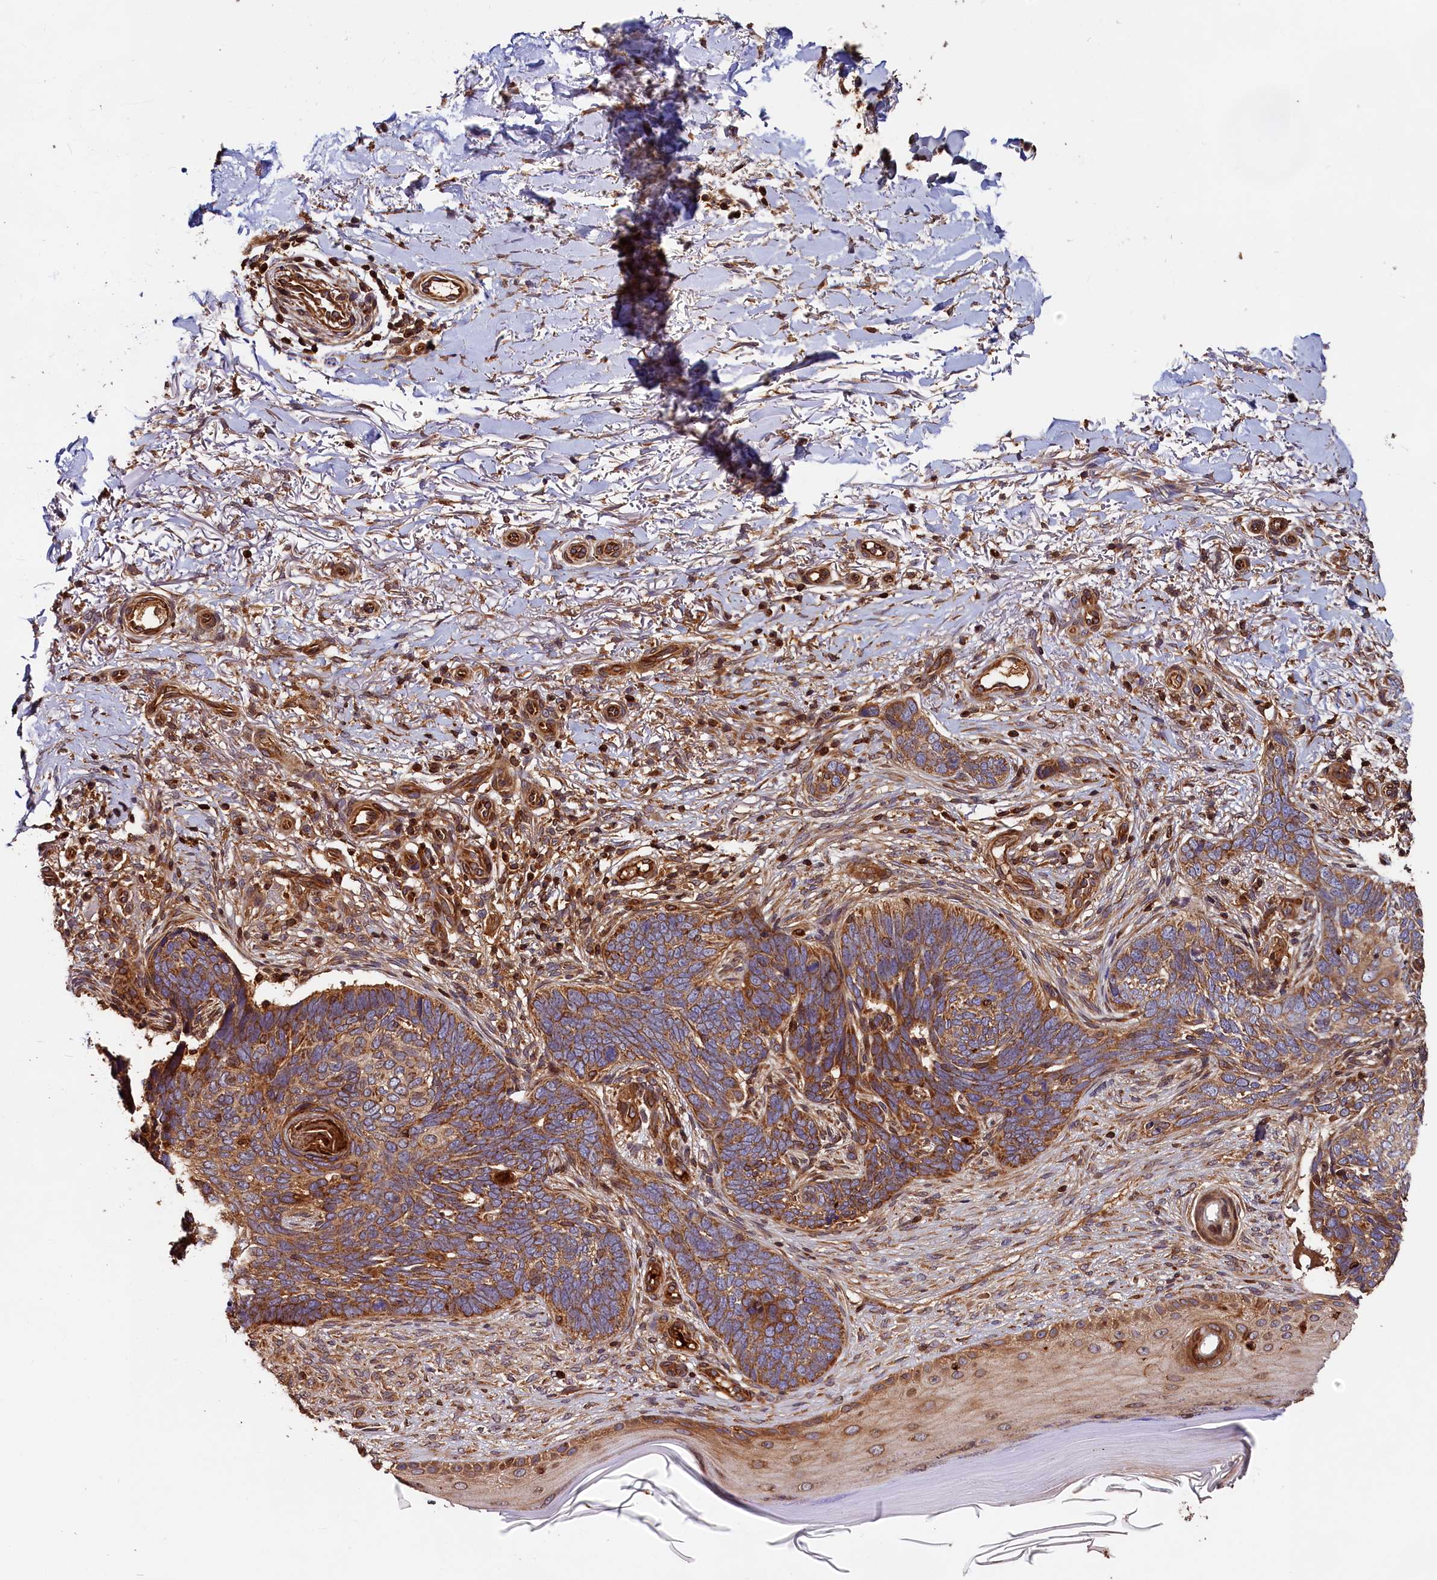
{"staining": {"intensity": "moderate", "quantity": ">75%", "location": "cytoplasmic/membranous"}, "tissue": "skin cancer", "cell_type": "Tumor cells", "image_type": "cancer", "snomed": [{"axis": "morphology", "description": "Normal tissue, NOS"}, {"axis": "morphology", "description": "Basal cell carcinoma"}, {"axis": "topography", "description": "Skin"}], "caption": "Skin basal cell carcinoma was stained to show a protein in brown. There is medium levels of moderate cytoplasmic/membranous staining in about >75% of tumor cells. Ihc stains the protein of interest in brown and the nuclei are stained blue.", "gene": "HMOX2", "patient": {"sex": "female", "age": 67}}